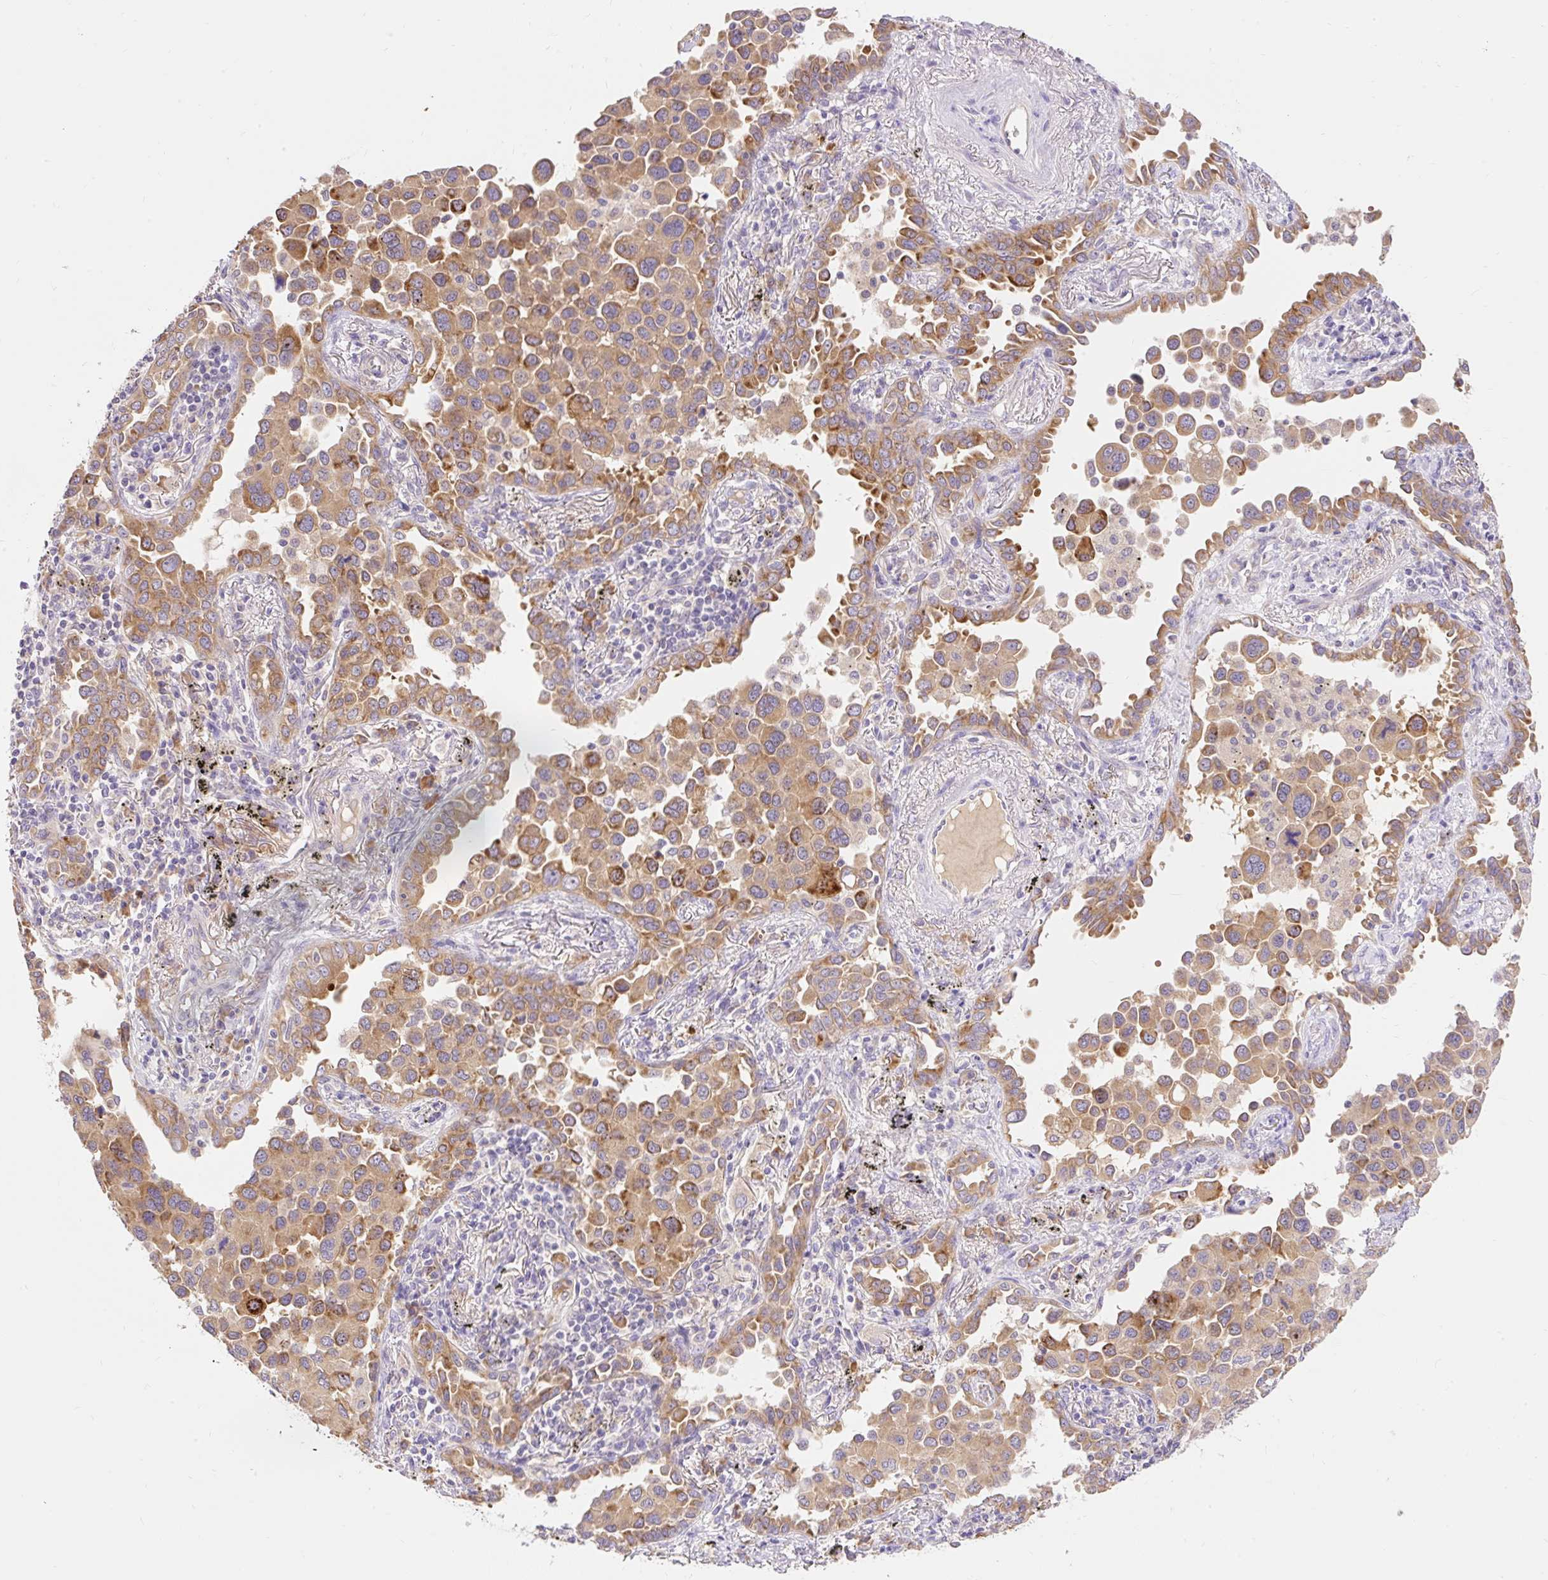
{"staining": {"intensity": "moderate", "quantity": ">75%", "location": "cytoplasmic/membranous"}, "tissue": "lung cancer", "cell_type": "Tumor cells", "image_type": "cancer", "snomed": [{"axis": "morphology", "description": "Adenocarcinoma, NOS"}, {"axis": "topography", "description": "Lung"}], "caption": "IHC (DAB (3,3'-diaminobenzidine)) staining of human lung cancer (adenocarcinoma) shows moderate cytoplasmic/membranous protein positivity in approximately >75% of tumor cells.", "gene": "SEC63", "patient": {"sex": "male", "age": 67}}